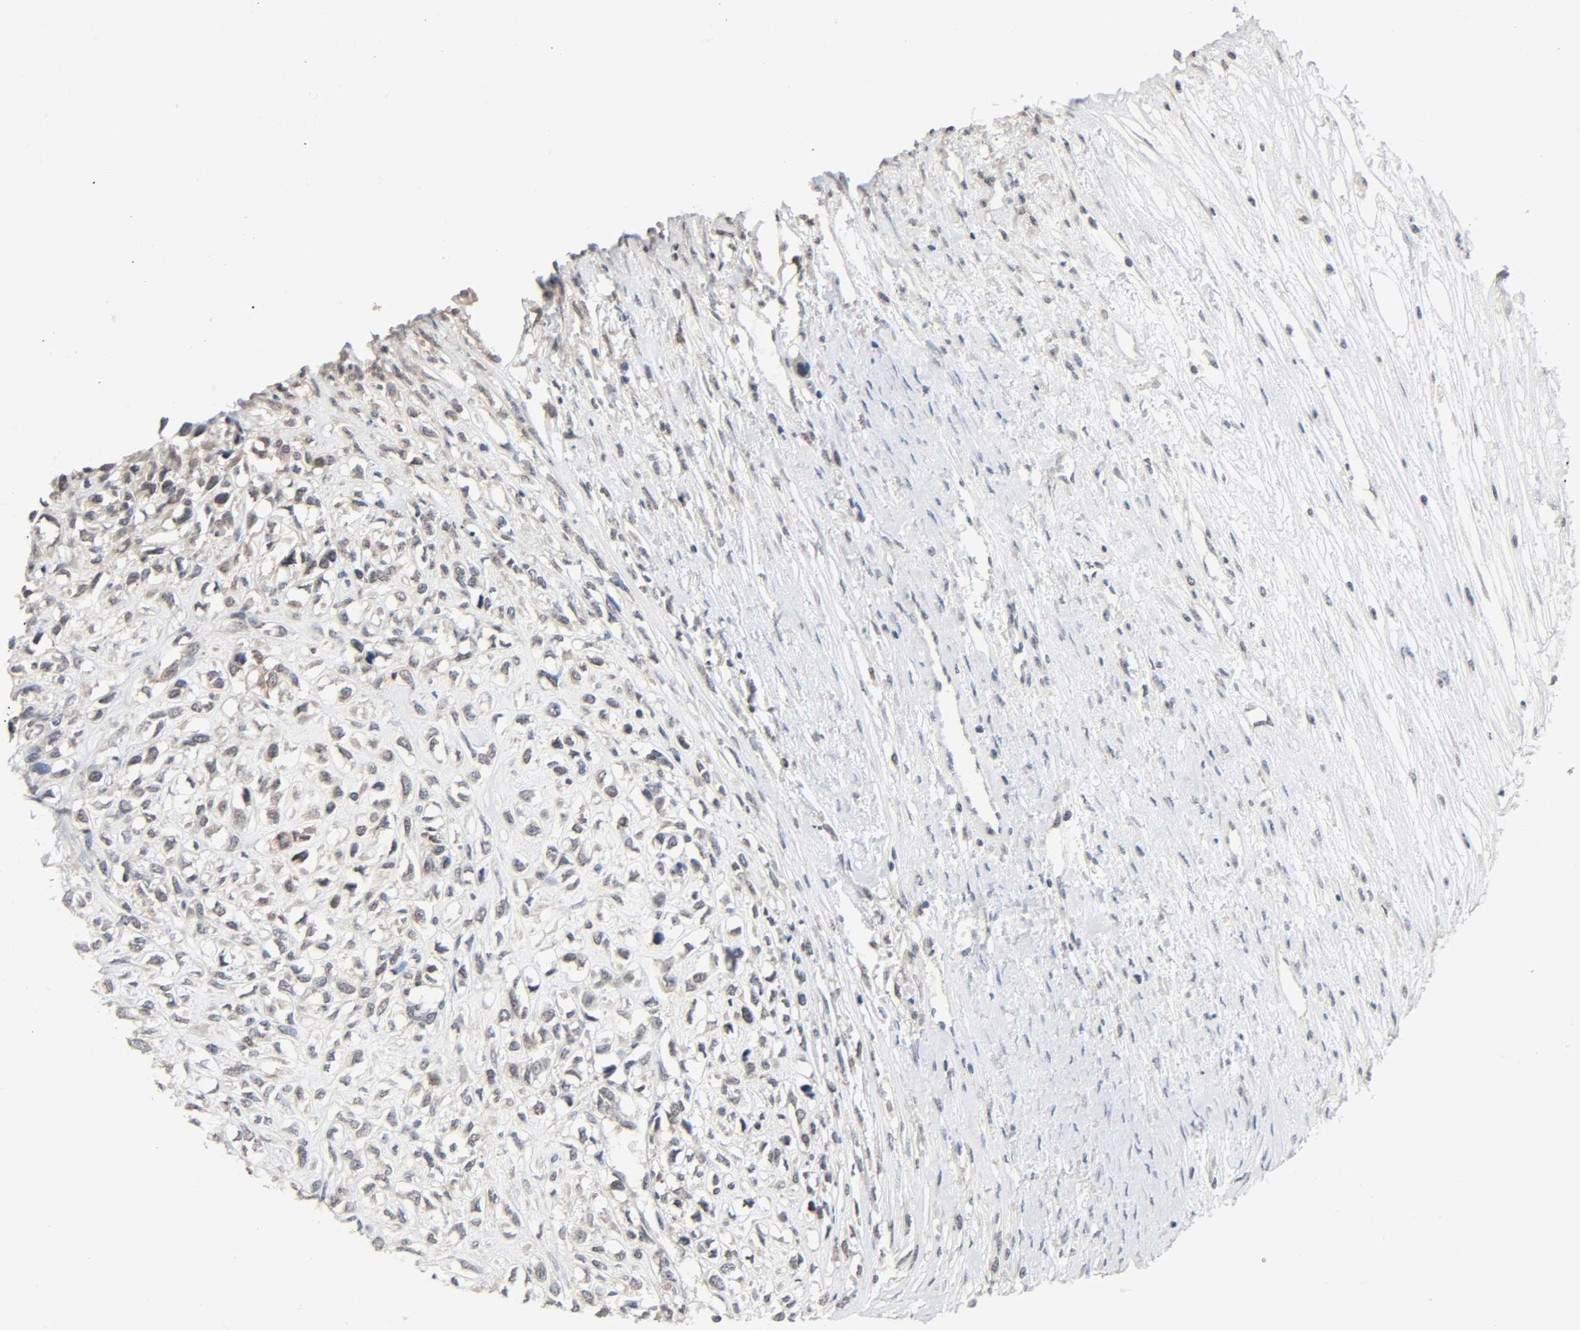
{"staining": {"intensity": "weak", "quantity": "25%-75%", "location": "cytoplasmic/membranous,nuclear"}, "tissue": "head and neck cancer", "cell_type": "Tumor cells", "image_type": "cancer", "snomed": [{"axis": "morphology", "description": "Necrosis, NOS"}, {"axis": "morphology", "description": "Neoplasm, malignant, NOS"}, {"axis": "topography", "description": "Salivary gland"}, {"axis": "topography", "description": "Head-Neck"}], "caption": "Protein analysis of head and neck malignant neoplasm tissue shows weak cytoplasmic/membranous and nuclear expression in about 25%-75% of tumor cells. (Stains: DAB (3,3'-diaminobenzidine) in brown, nuclei in blue, Microscopy: brightfield microscopy at high magnification).", "gene": "MAPKAPK5", "patient": {"sex": "male", "age": 43}}